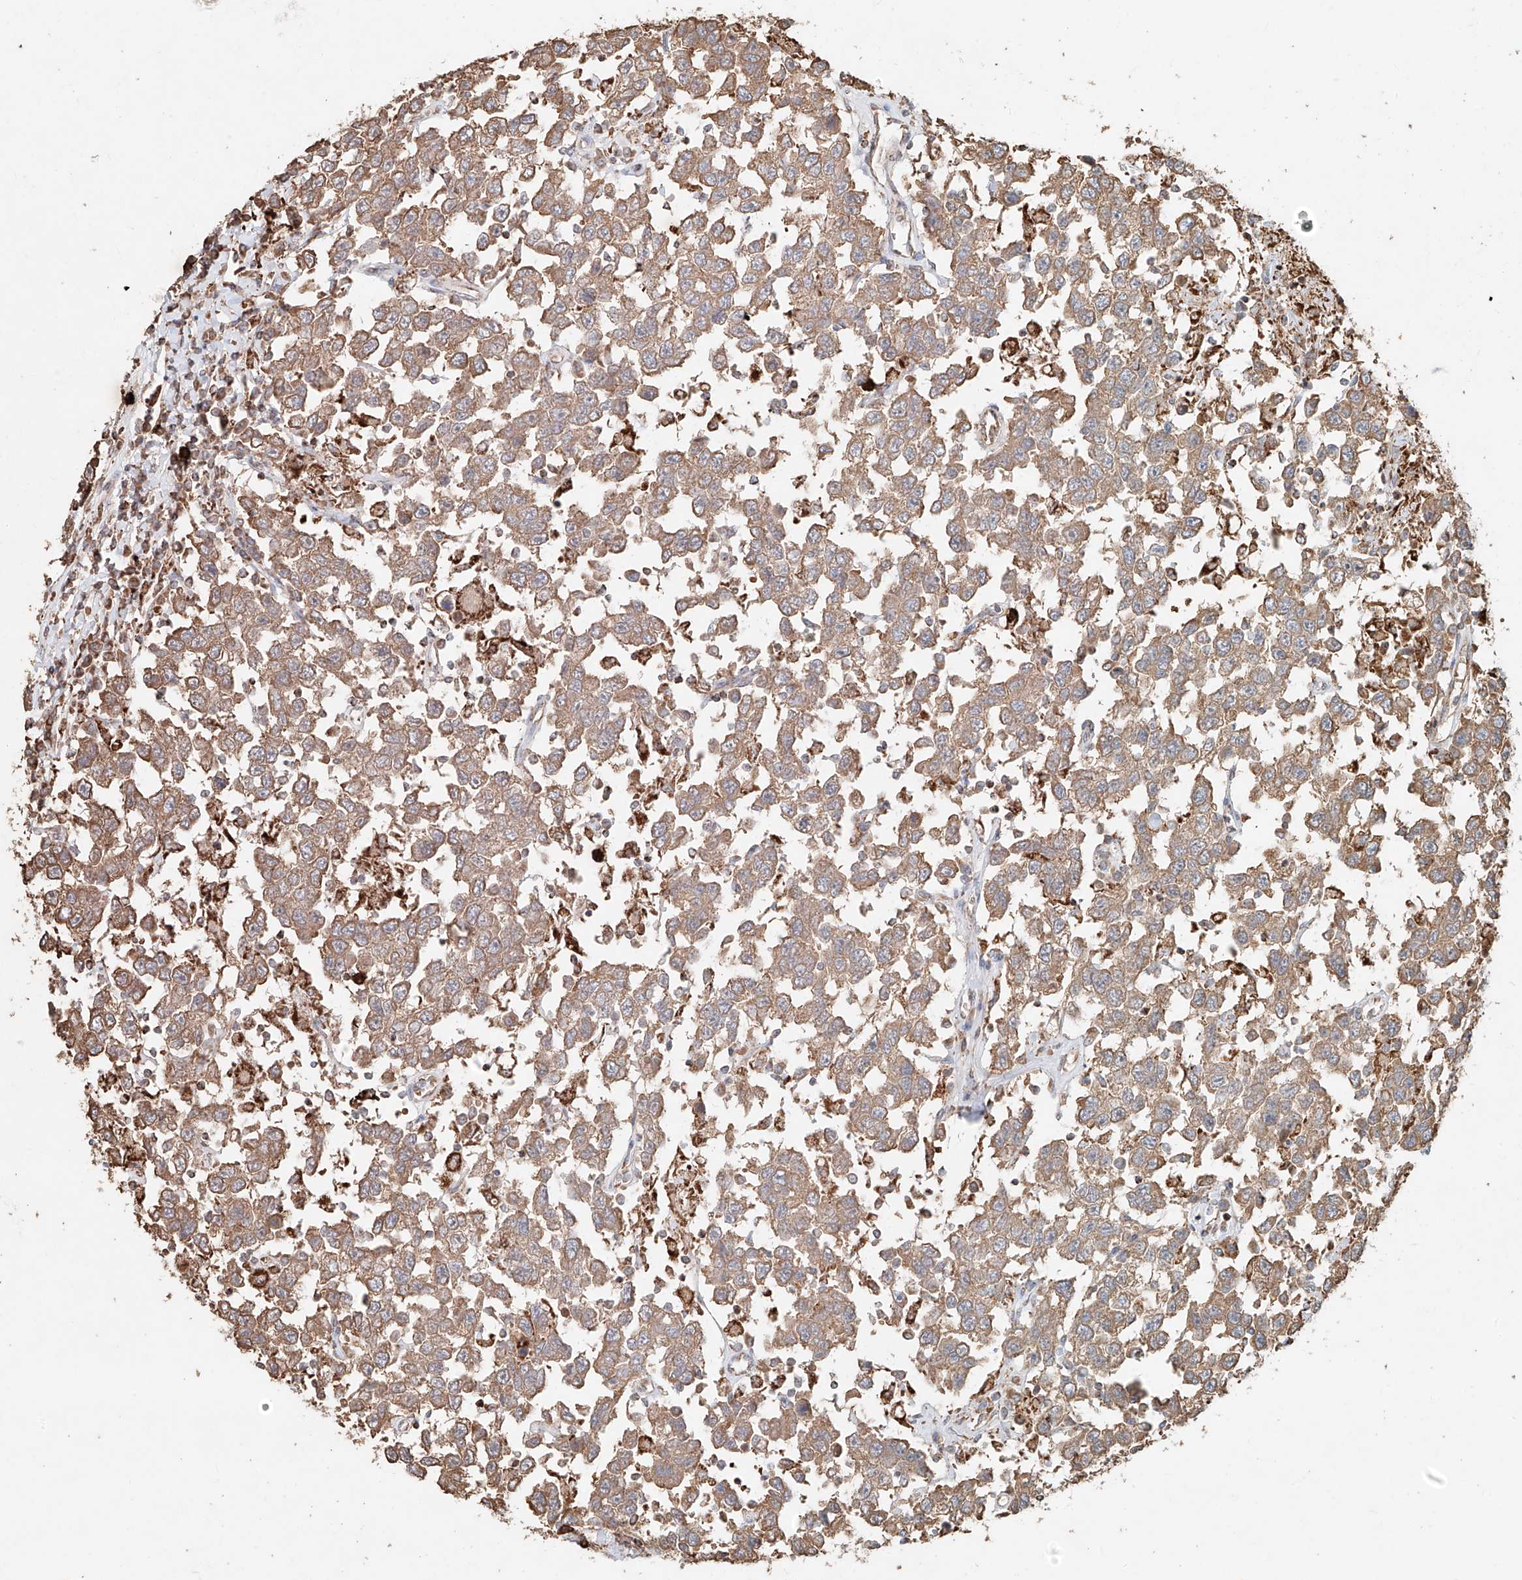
{"staining": {"intensity": "moderate", "quantity": ">75%", "location": "cytoplasmic/membranous"}, "tissue": "testis cancer", "cell_type": "Tumor cells", "image_type": "cancer", "snomed": [{"axis": "morphology", "description": "Seminoma, NOS"}, {"axis": "topography", "description": "Testis"}], "caption": "IHC (DAB (3,3'-diaminobenzidine)) staining of testis seminoma demonstrates moderate cytoplasmic/membranous protein staining in about >75% of tumor cells.", "gene": "EFNB1", "patient": {"sex": "male", "age": 41}}